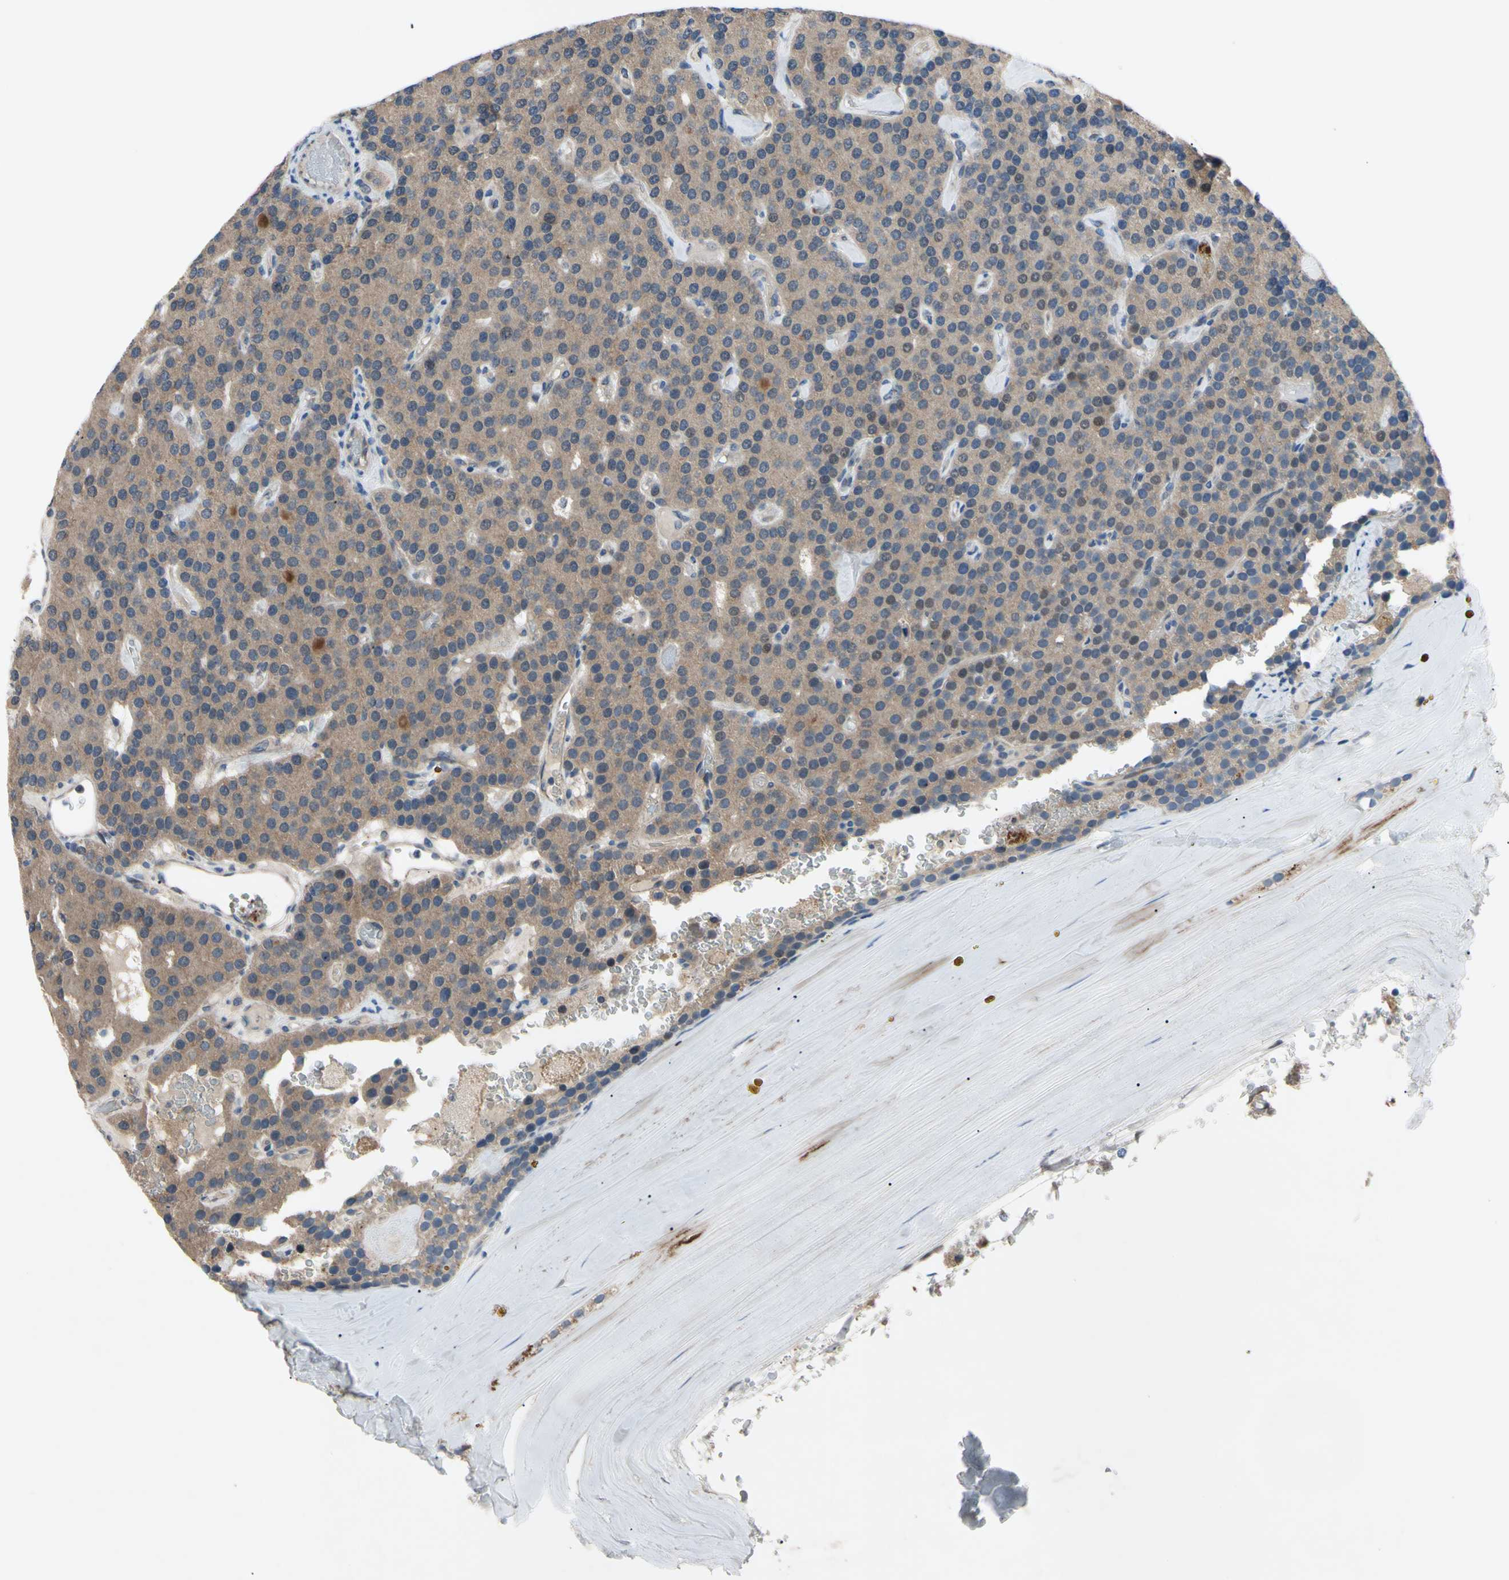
{"staining": {"intensity": "moderate", "quantity": ">75%", "location": "cytoplasmic/membranous"}, "tissue": "parathyroid gland", "cell_type": "Glandular cells", "image_type": "normal", "snomed": [{"axis": "morphology", "description": "Normal tissue, NOS"}, {"axis": "morphology", "description": "Adenoma, NOS"}, {"axis": "topography", "description": "Parathyroid gland"}], "caption": "A histopathology image of human parathyroid gland stained for a protein reveals moderate cytoplasmic/membranous brown staining in glandular cells. The protein is shown in brown color, while the nuclei are stained blue.", "gene": "HILPDA", "patient": {"sex": "female", "age": 86}}